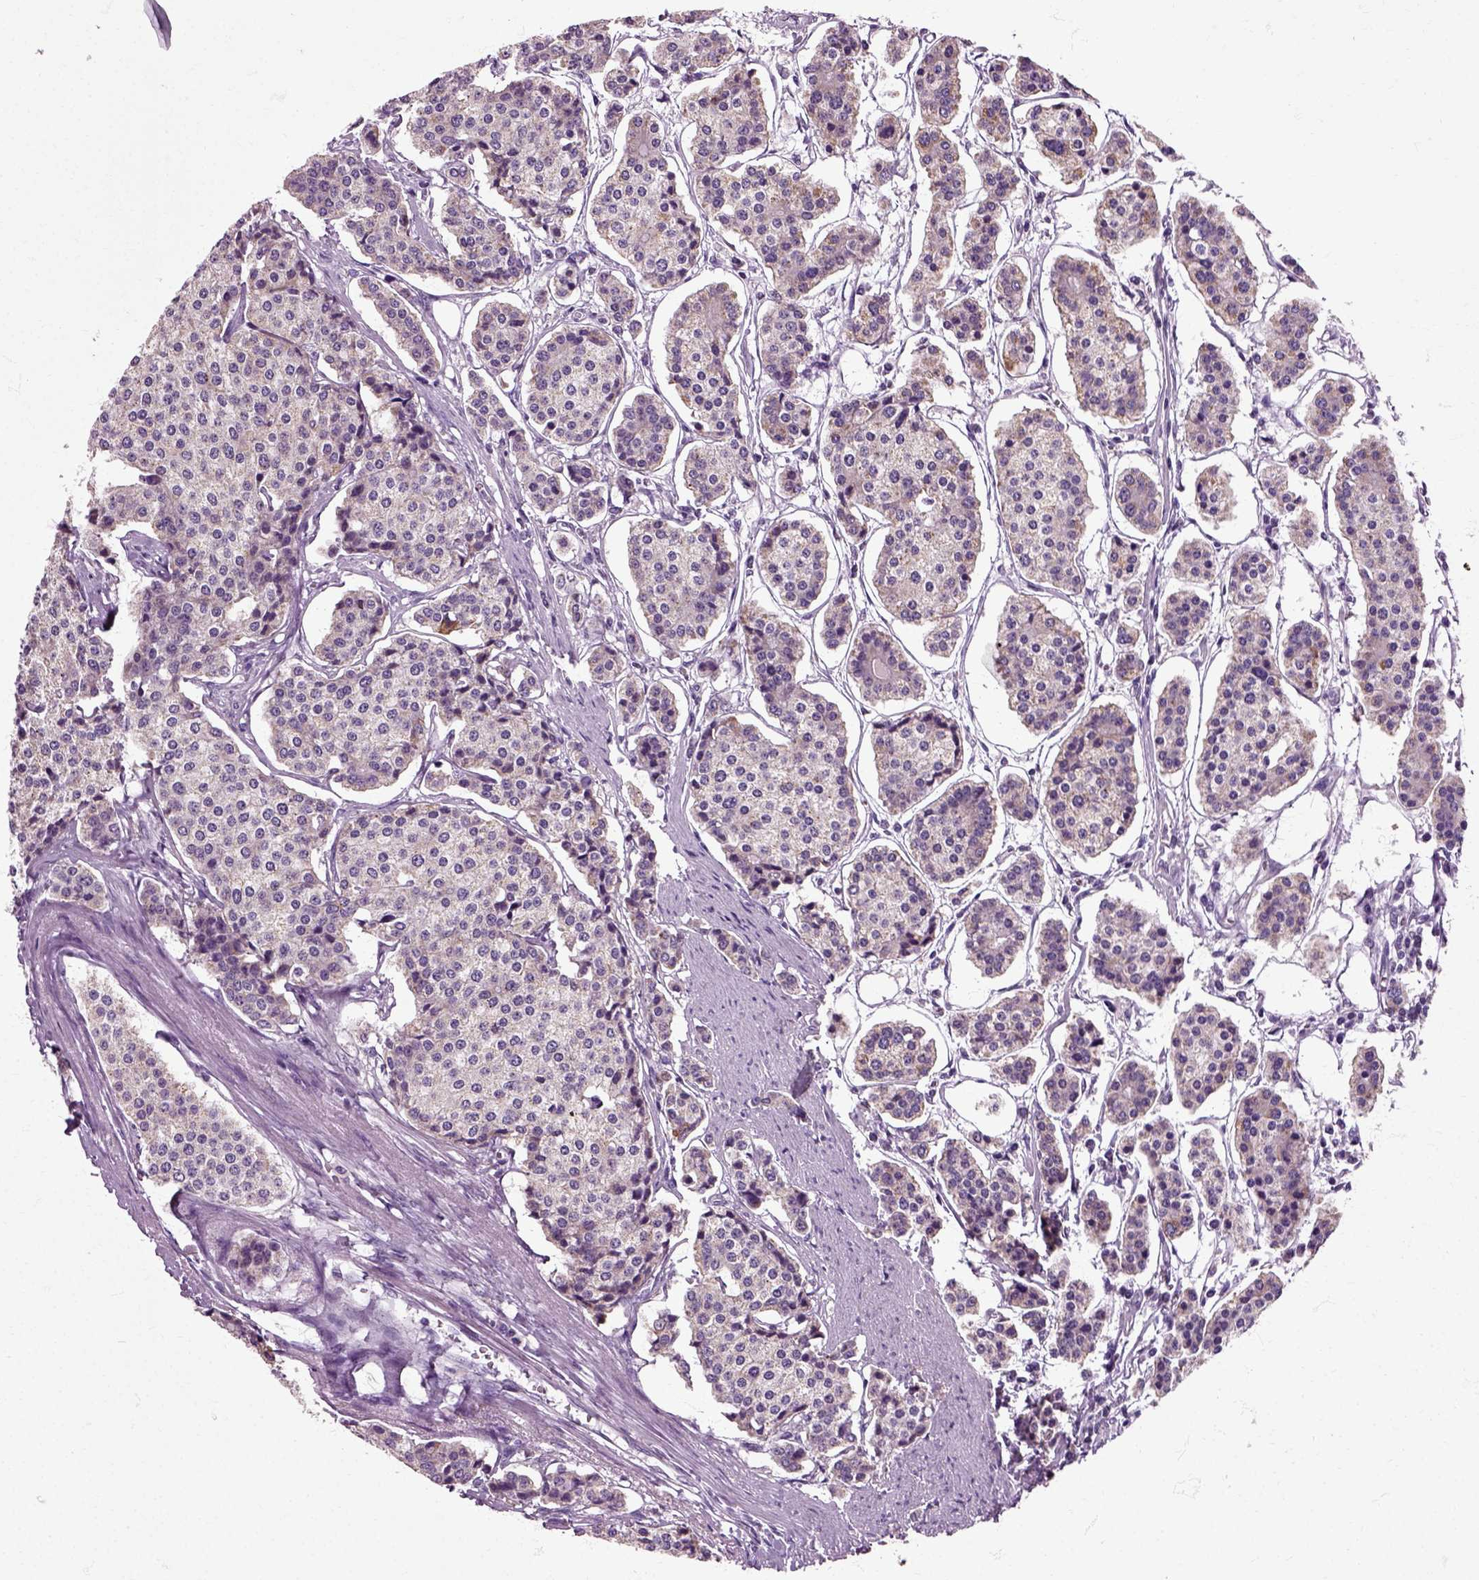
{"staining": {"intensity": "moderate", "quantity": "<25%", "location": "cytoplasmic/membranous"}, "tissue": "carcinoid", "cell_type": "Tumor cells", "image_type": "cancer", "snomed": [{"axis": "morphology", "description": "Carcinoid, malignant, NOS"}, {"axis": "topography", "description": "Small intestine"}], "caption": "The histopathology image displays a brown stain indicating the presence of a protein in the cytoplasmic/membranous of tumor cells in carcinoid.", "gene": "HSPA2", "patient": {"sex": "female", "age": 65}}